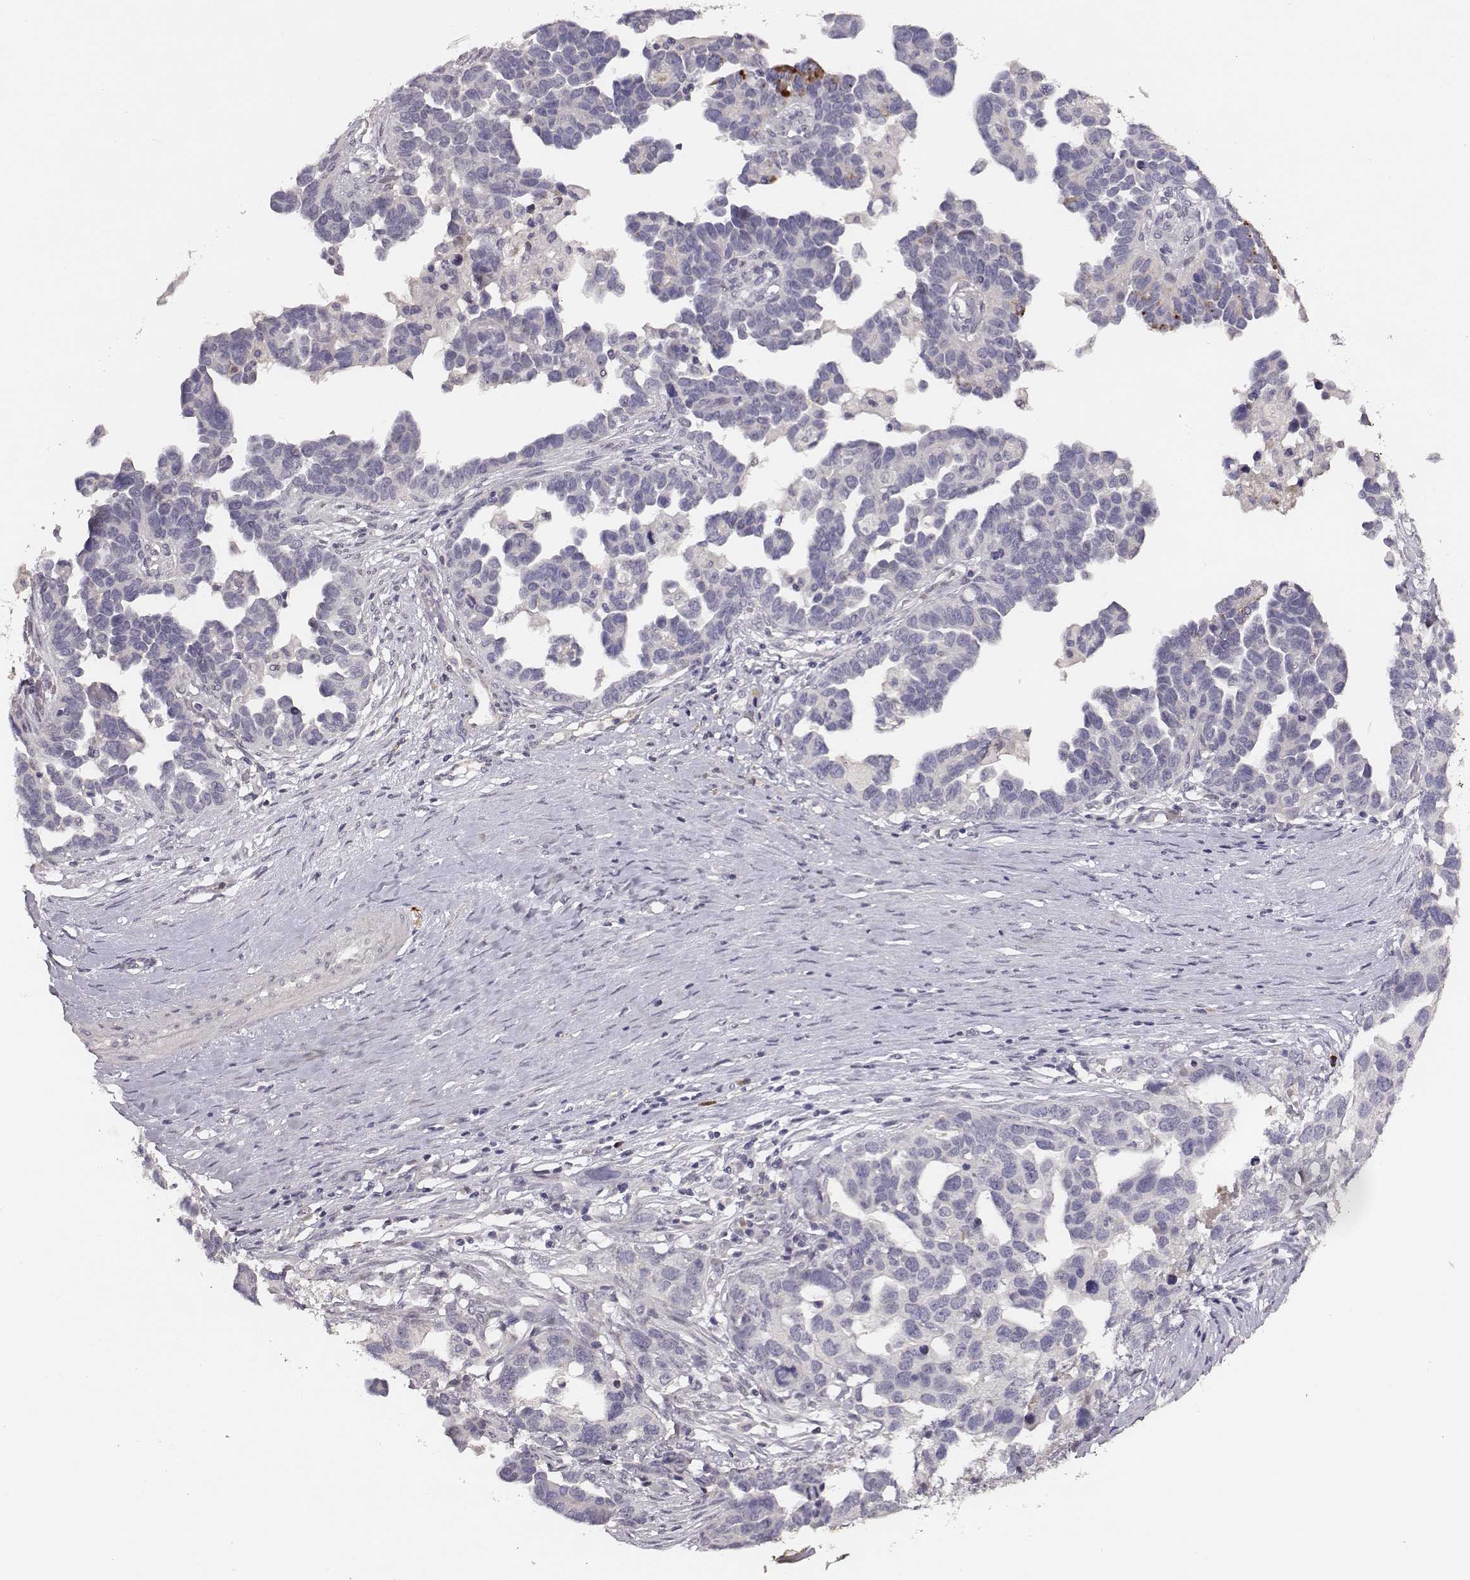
{"staining": {"intensity": "negative", "quantity": "none", "location": "none"}, "tissue": "ovarian cancer", "cell_type": "Tumor cells", "image_type": "cancer", "snomed": [{"axis": "morphology", "description": "Cystadenocarcinoma, serous, NOS"}, {"axis": "topography", "description": "Ovary"}], "caption": "Ovarian serous cystadenocarcinoma was stained to show a protein in brown. There is no significant staining in tumor cells.", "gene": "SLC22A6", "patient": {"sex": "female", "age": 54}}